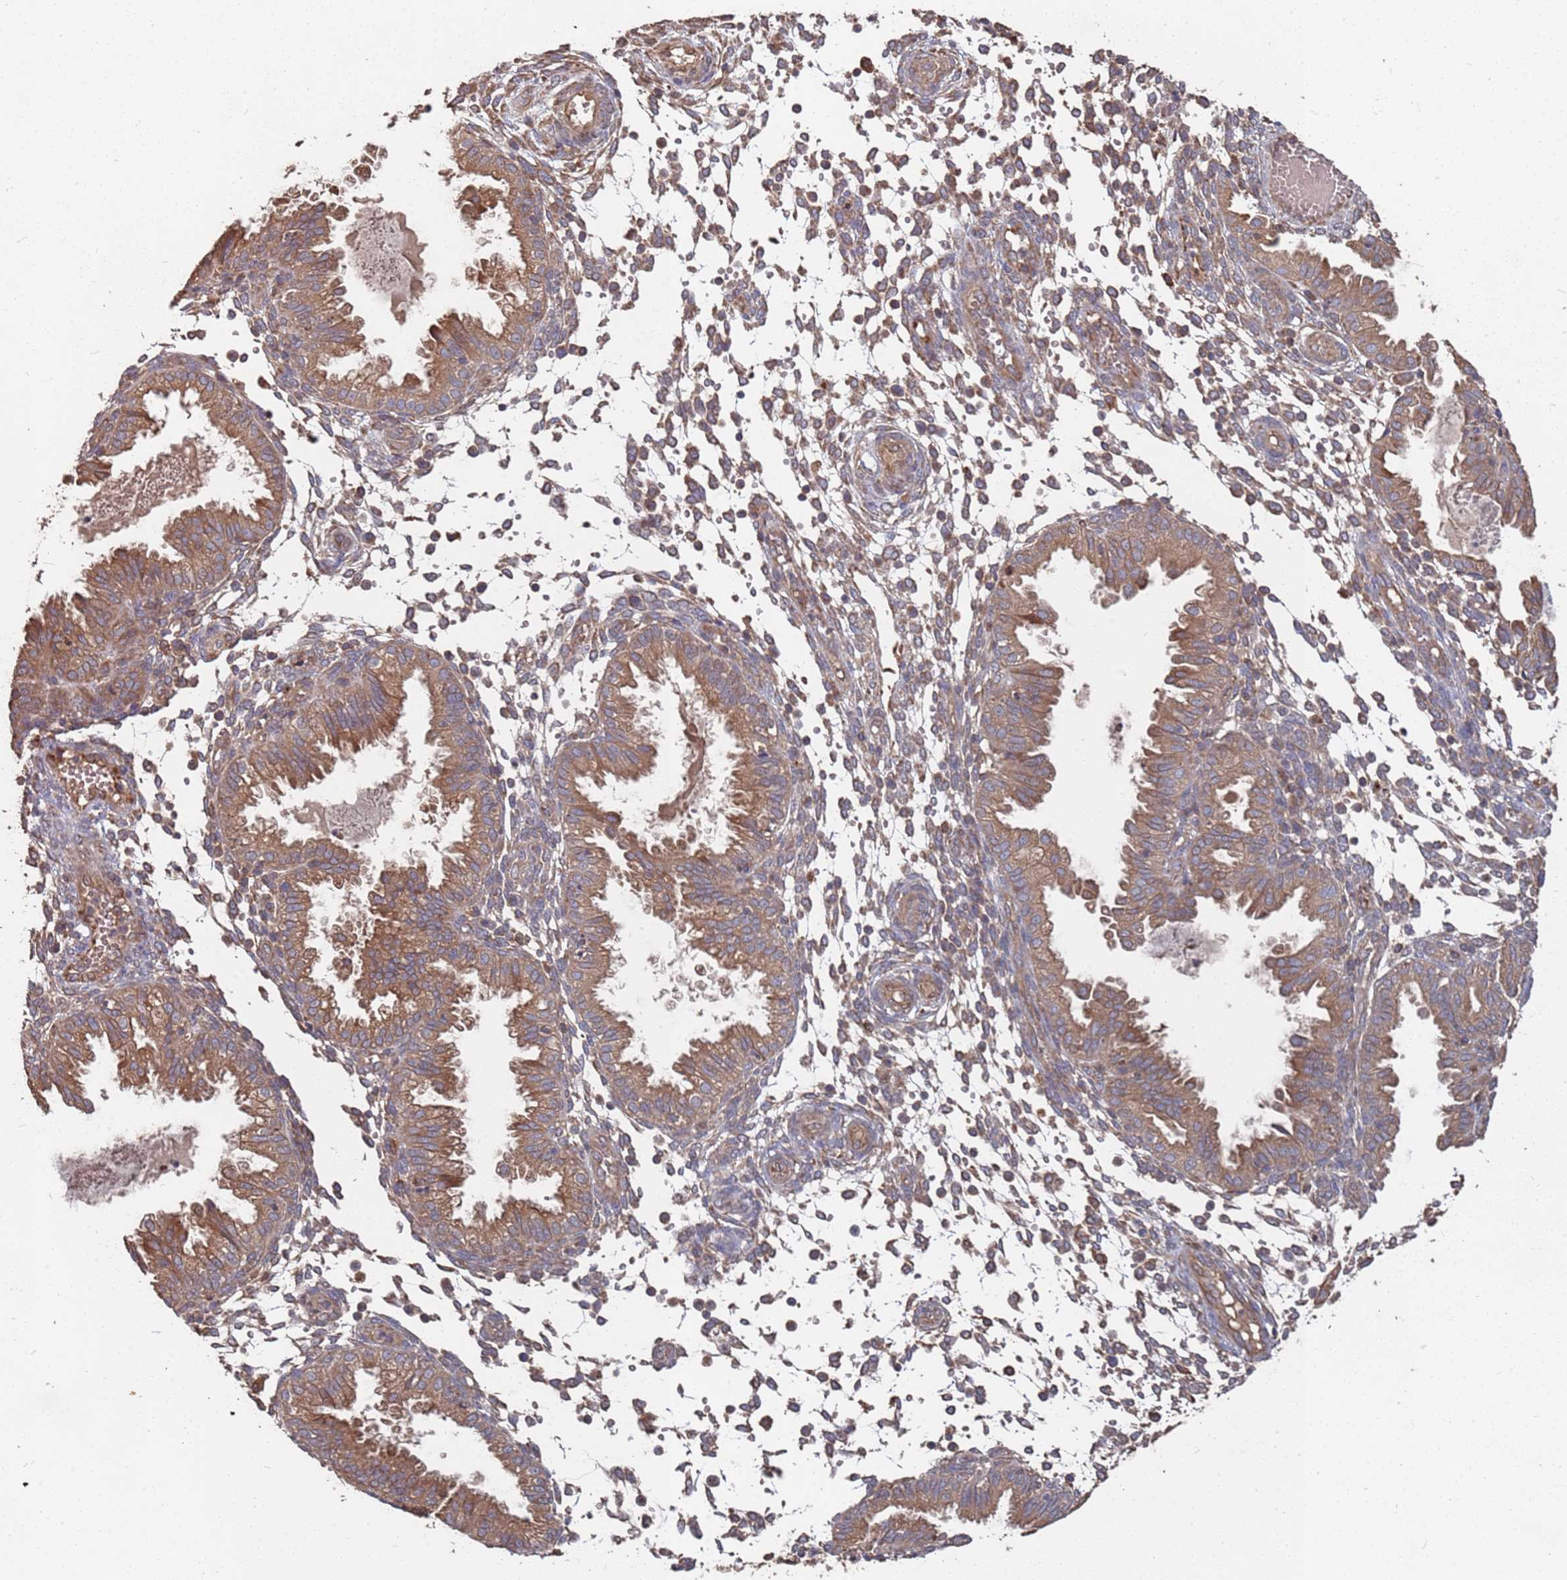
{"staining": {"intensity": "moderate", "quantity": "25%-75%", "location": "cytoplasmic/membranous"}, "tissue": "endometrium", "cell_type": "Cells in endometrial stroma", "image_type": "normal", "snomed": [{"axis": "morphology", "description": "Normal tissue, NOS"}, {"axis": "topography", "description": "Endometrium"}], "caption": "Cells in endometrial stroma display moderate cytoplasmic/membranous staining in about 25%-75% of cells in normal endometrium.", "gene": "ATG5", "patient": {"sex": "female", "age": 33}}